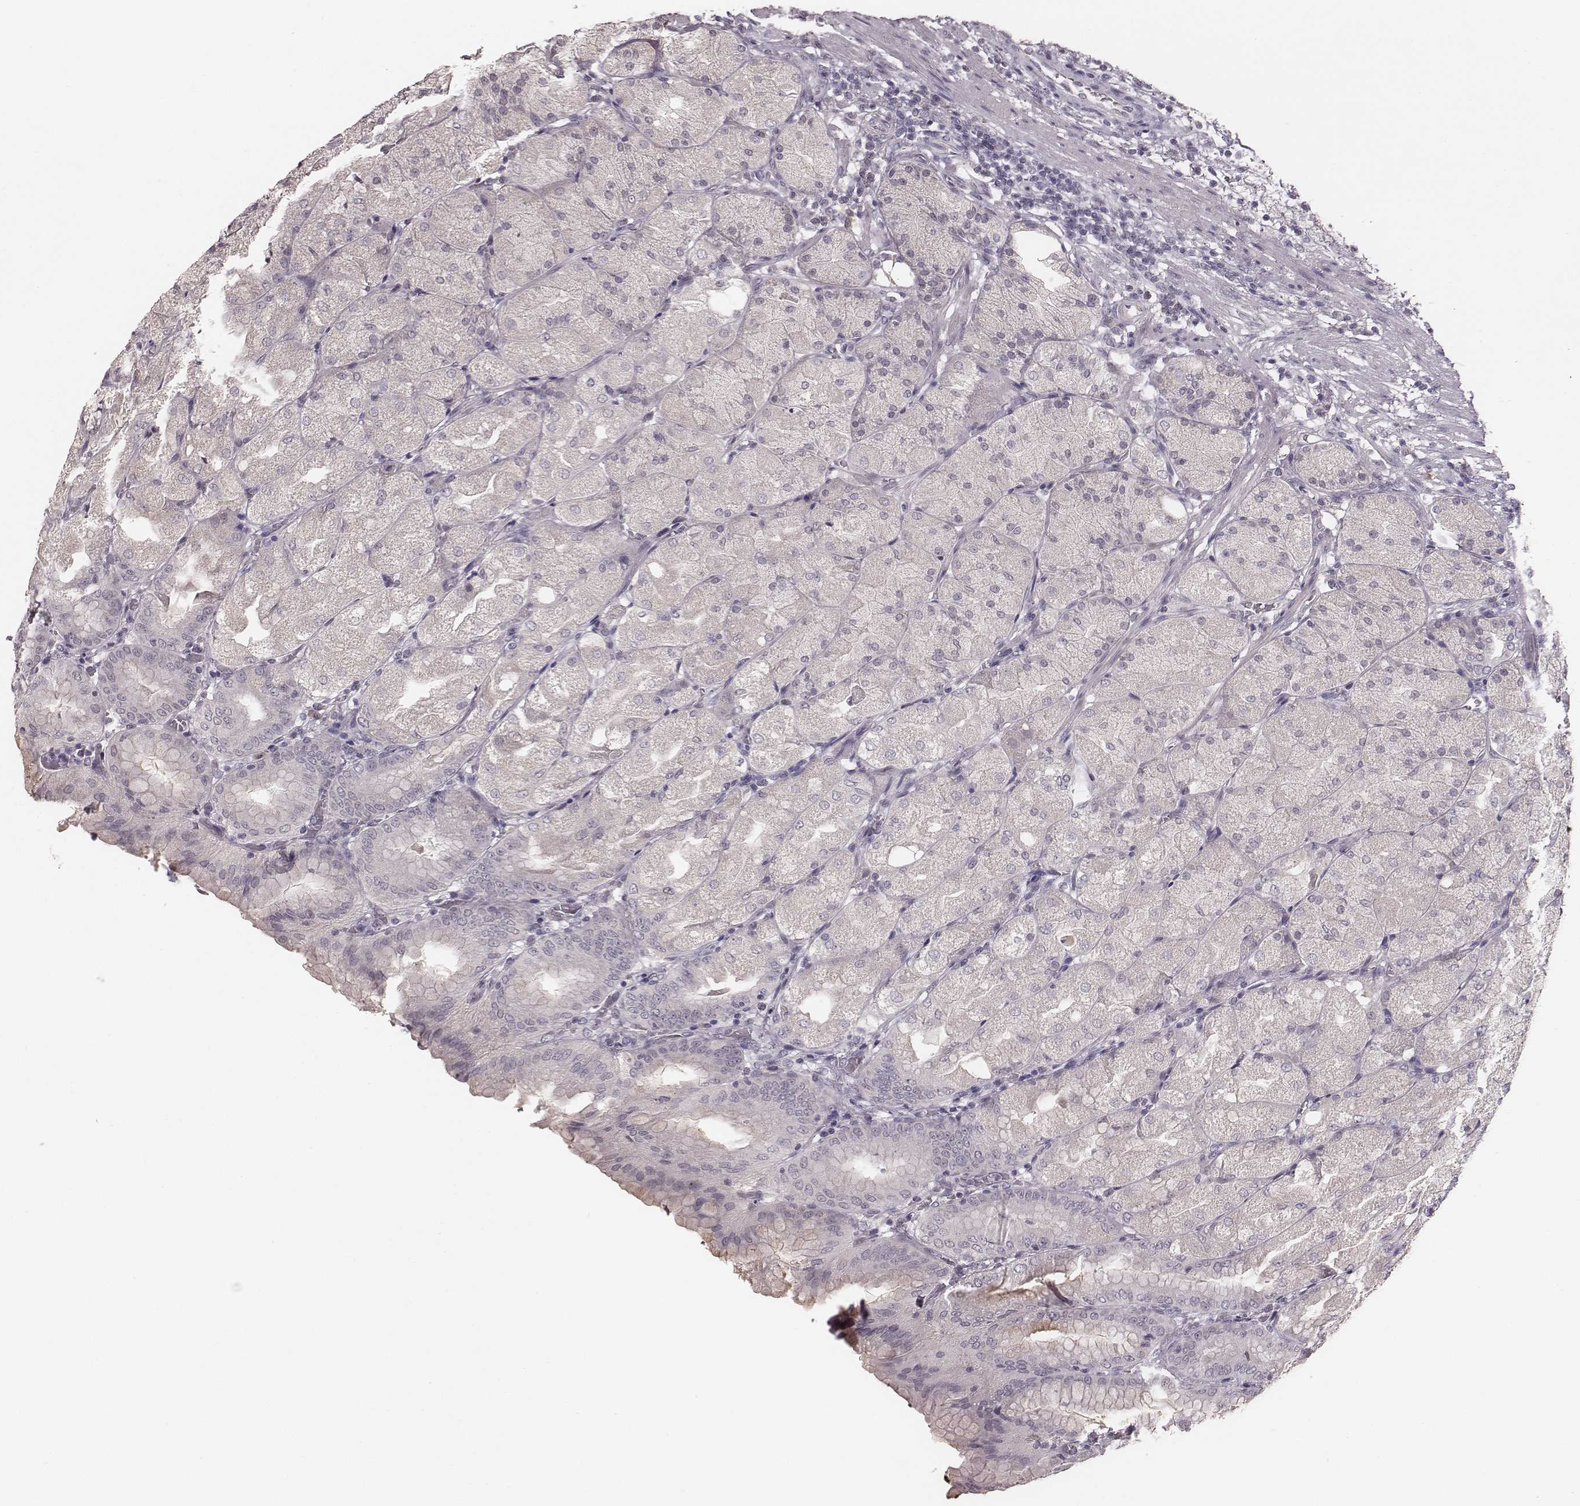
{"staining": {"intensity": "negative", "quantity": "none", "location": "none"}, "tissue": "stomach", "cell_type": "Glandular cells", "image_type": "normal", "snomed": [{"axis": "morphology", "description": "Normal tissue, NOS"}, {"axis": "topography", "description": "Stomach, upper"}, {"axis": "topography", "description": "Stomach"}, {"axis": "topography", "description": "Stomach, lower"}], "caption": "Immunohistochemistry (IHC) image of normal stomach: human stomach stained with DAB demonstrates no significant protein expression in glandular cells.", "gene": "LY6K", "patient": {"sex": "male", "age": 62}}